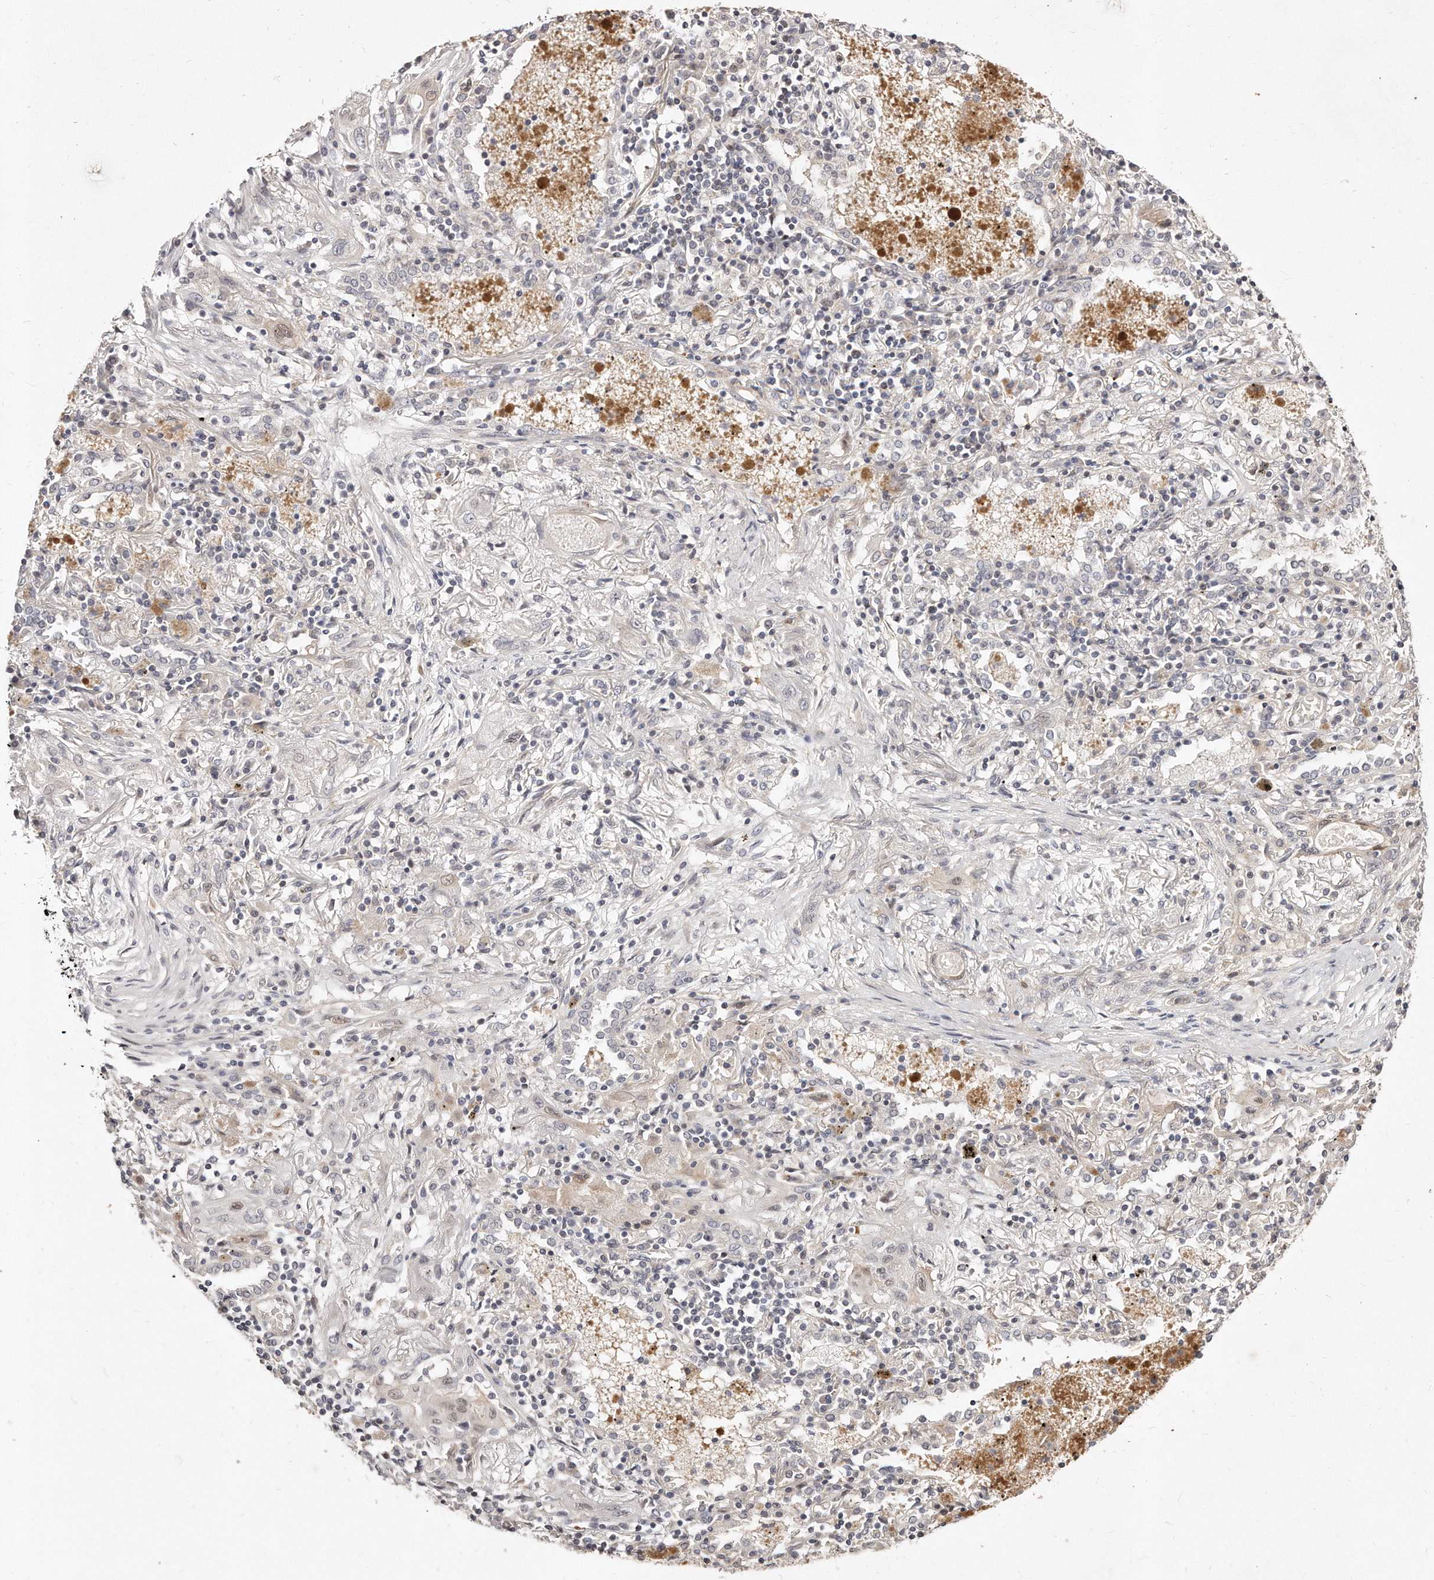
{"staining": {"intensity": "negative", "quantity": "none", "location": "none"}, "tissue": "lung cancer", "cell_type": "Tumor cells", "image_type": "cancer", "snomed": [{"axis": "morphology", "description": "Squamous cell carcinoma, NOS"}, {"axis": "topography", "description": "Lung"}], "caption": "Tumor cells are negative for protein expression in human lung squamous cell carcinoma.", "gene": "CASZ1", "patient": {"sex": "female", "age": 47}}